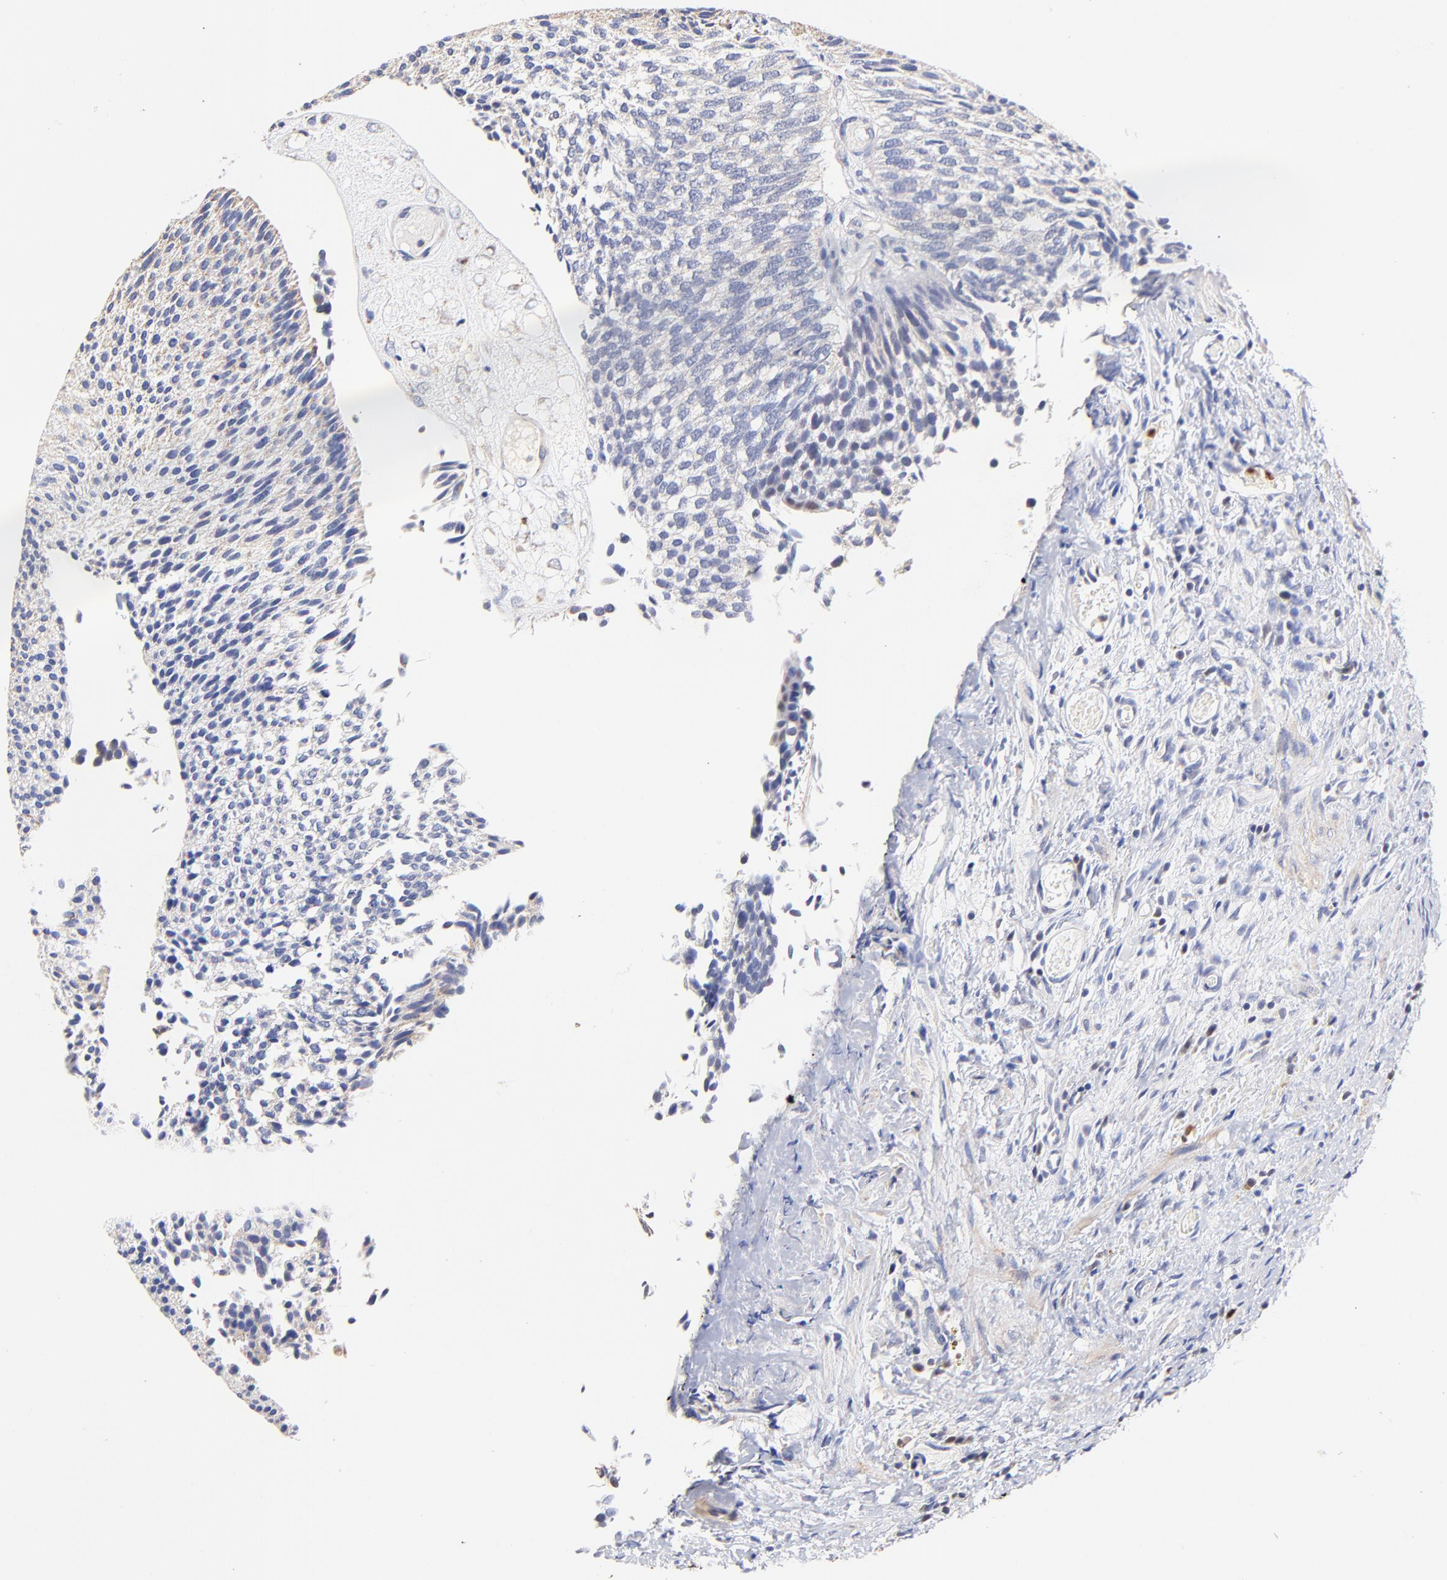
{"staining": {"intensity": "negative", "quantity": "none", "location": "none"}, "tissue": "urothelial cancer", "cell_type": "Tumor cells", "image_type": "cancer", "snomed": [{"axis": "morphology", "description": "Urothelial carcinoma, Low grade"}, {"axis": "topography", "description": "Urinary bladder"}], "caption": "The histopathology image demonstrates no staining of tumor cells in urothelial carcinoma (low-grade).", "gene": "BBOF1", "patient": {"sex": "male", "age": 84}}